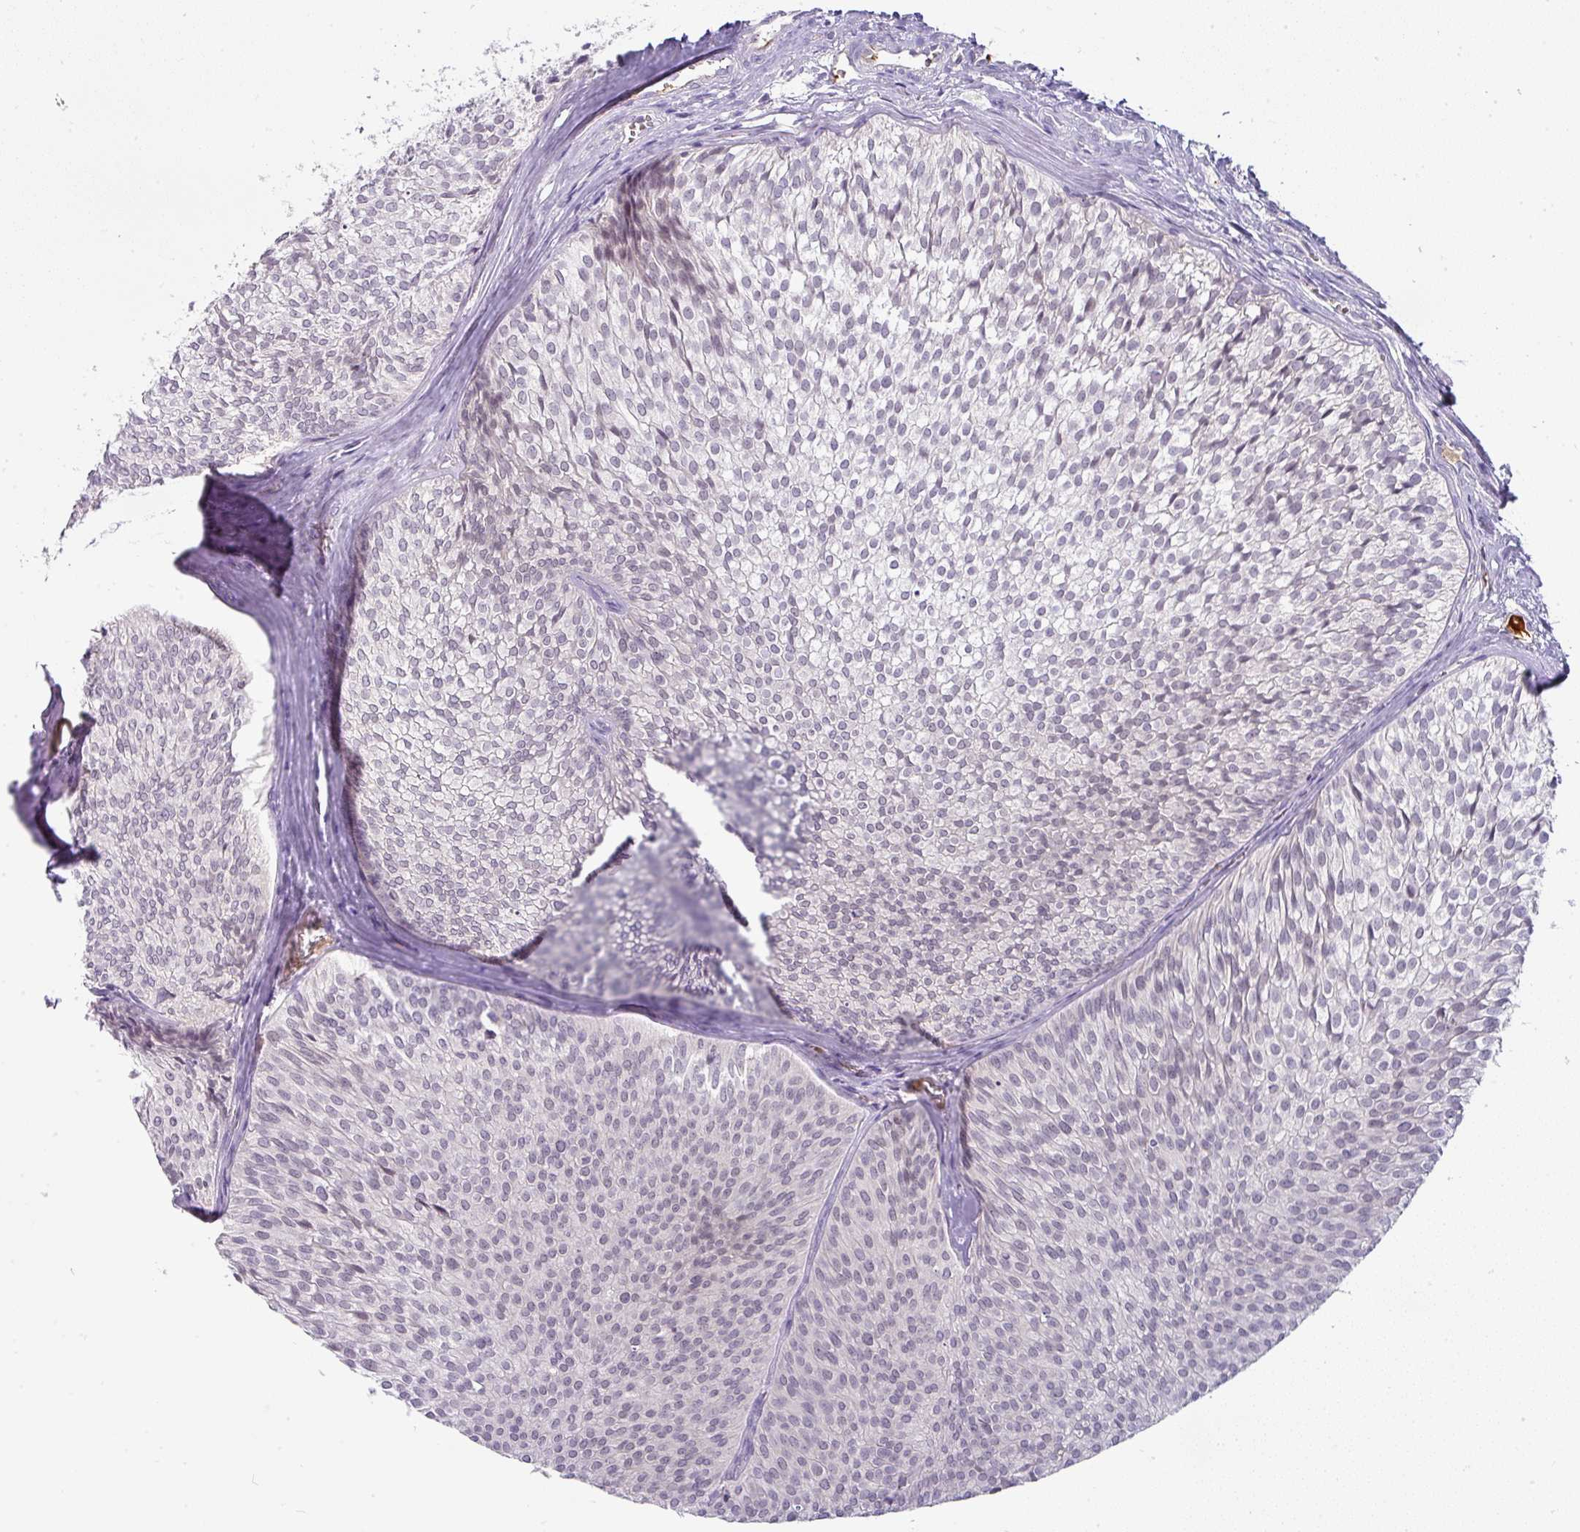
{"staining": {"intensity": "negative", "quantity": "none", "location": "none"}, "tissue": "urothelial cancer", "cell_type": "Tumor cells", "image_type": "cancer", "snomed": [{"axis": "morphology", "description": "Urothelial carcinoma, Low grade"}, {"axis": "topography", "description": "Urinary bladder"}], "caption": "There is no significant positivity in tumor cells of low-grade urothelial carcinoma.", "gene": "FGF17", "patient": {"sex": "male", "age": 91}}